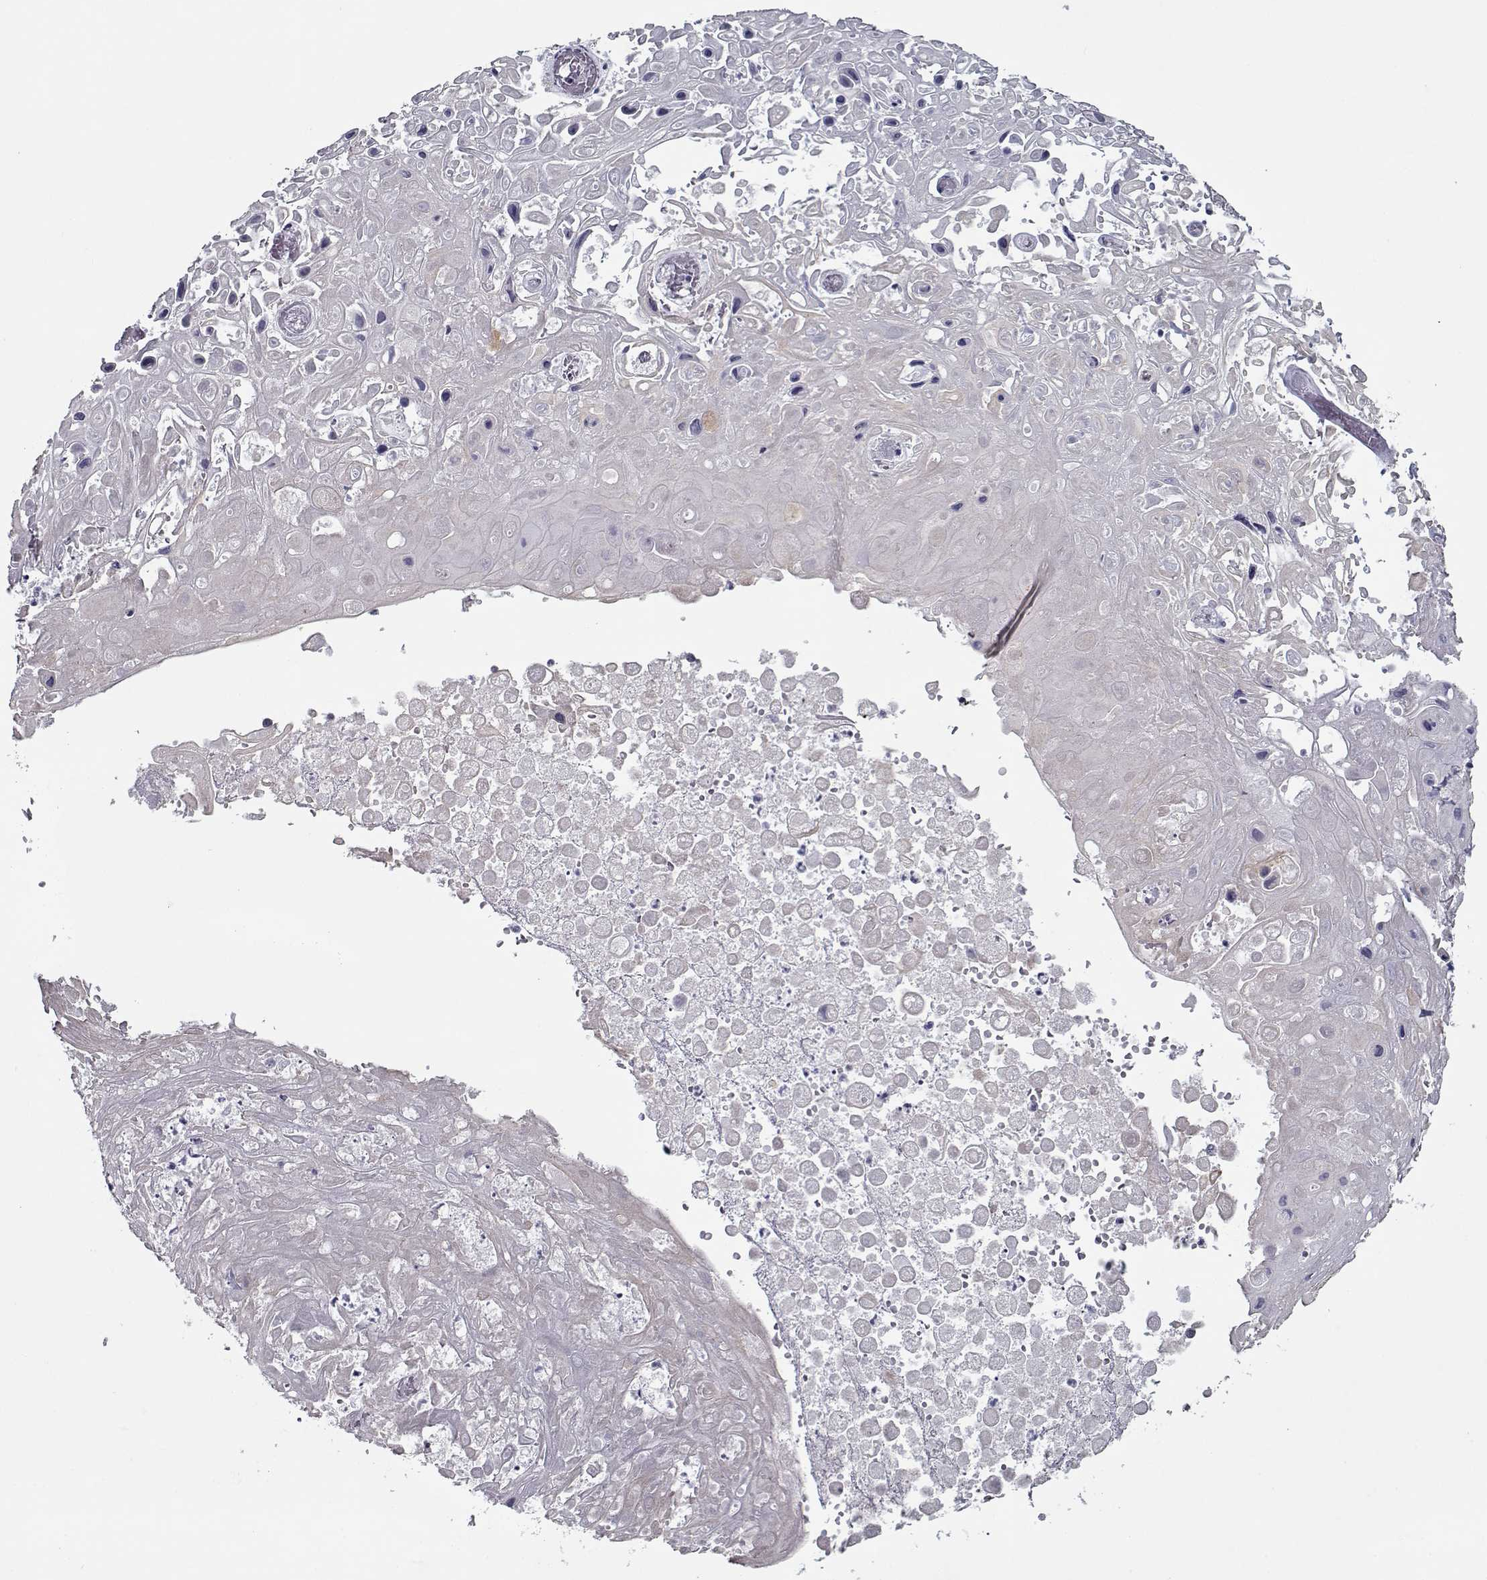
{"staining": {"intensity": "negative", "quantity": "none", "location": "none"}, "tissue": "skin cancer", "cell_type": "Tumor cells", "image_type": "cancer", "snomed": [{"axis": "morphology", "description": "Squamous cell carcinoma, NOS"}, {"axis": "topography", "description": "Skin"}], "caption": "This image is of skin squamous cell carcinoma stained with immunohistochemistry (IHC) to label a protein in brown with the nuclei are counter-stained blue. There is no expression in tumor cells.", "gene": "SEC16B", "patient": {"sex": "male", "age": 82}}